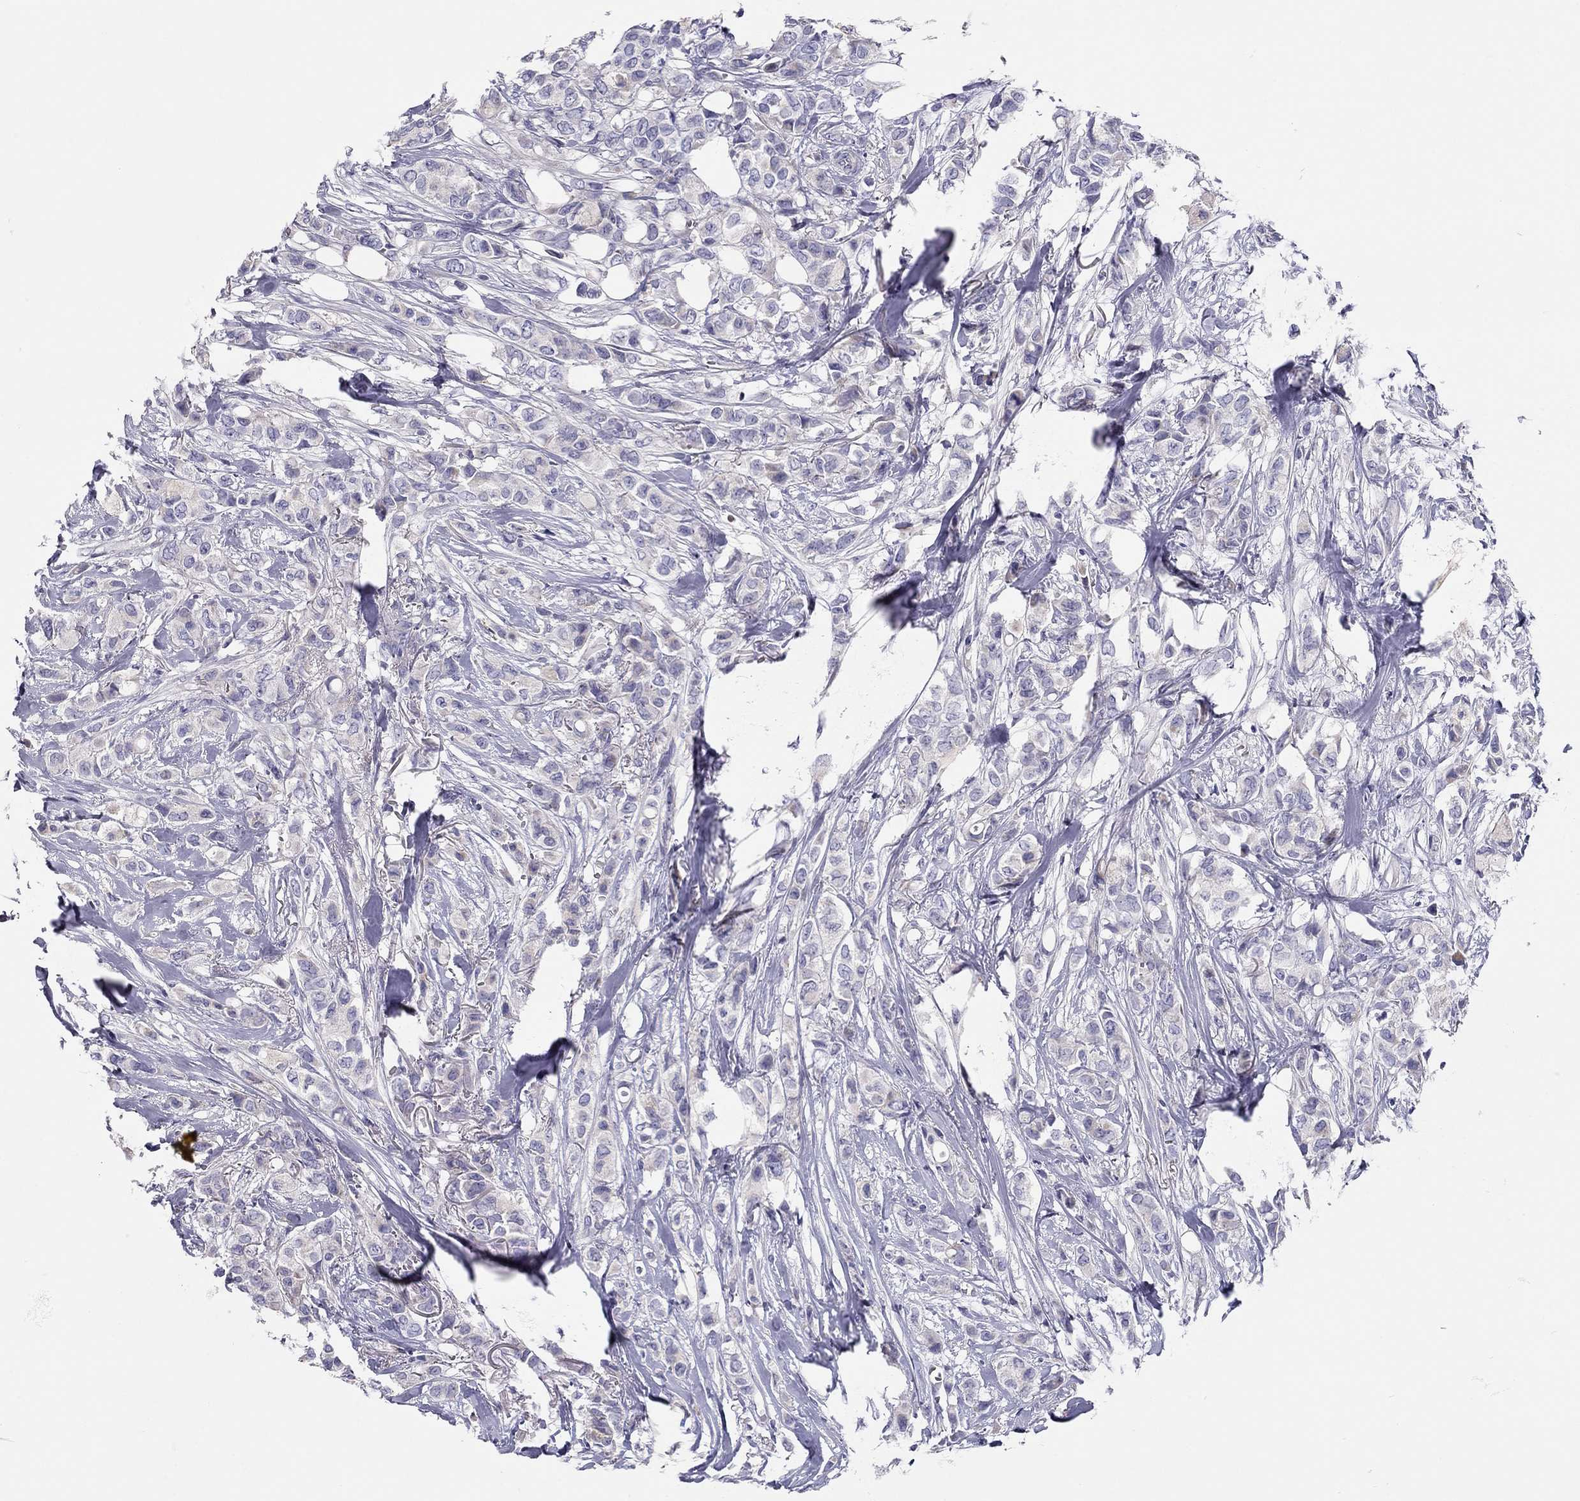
{"staining": {"intensity": "negative", "quantity": "none", "location": "none"}, "tissue": "breast cancer", "cell_type": "Tumor cells", "image_type": "cancer", "snomed": [{"axis": "morphology", "description": "Duct carcinoma"}, {"axis": "topography", "description": "Breast"}], "caption": "Breast cancer (infiltrating ductal carcinoma) stained for a protein using immunohistochemistry displays no staining tumor cells.", "gene": "SCARB1", "patient": {"sex": "female", "age": 85}}